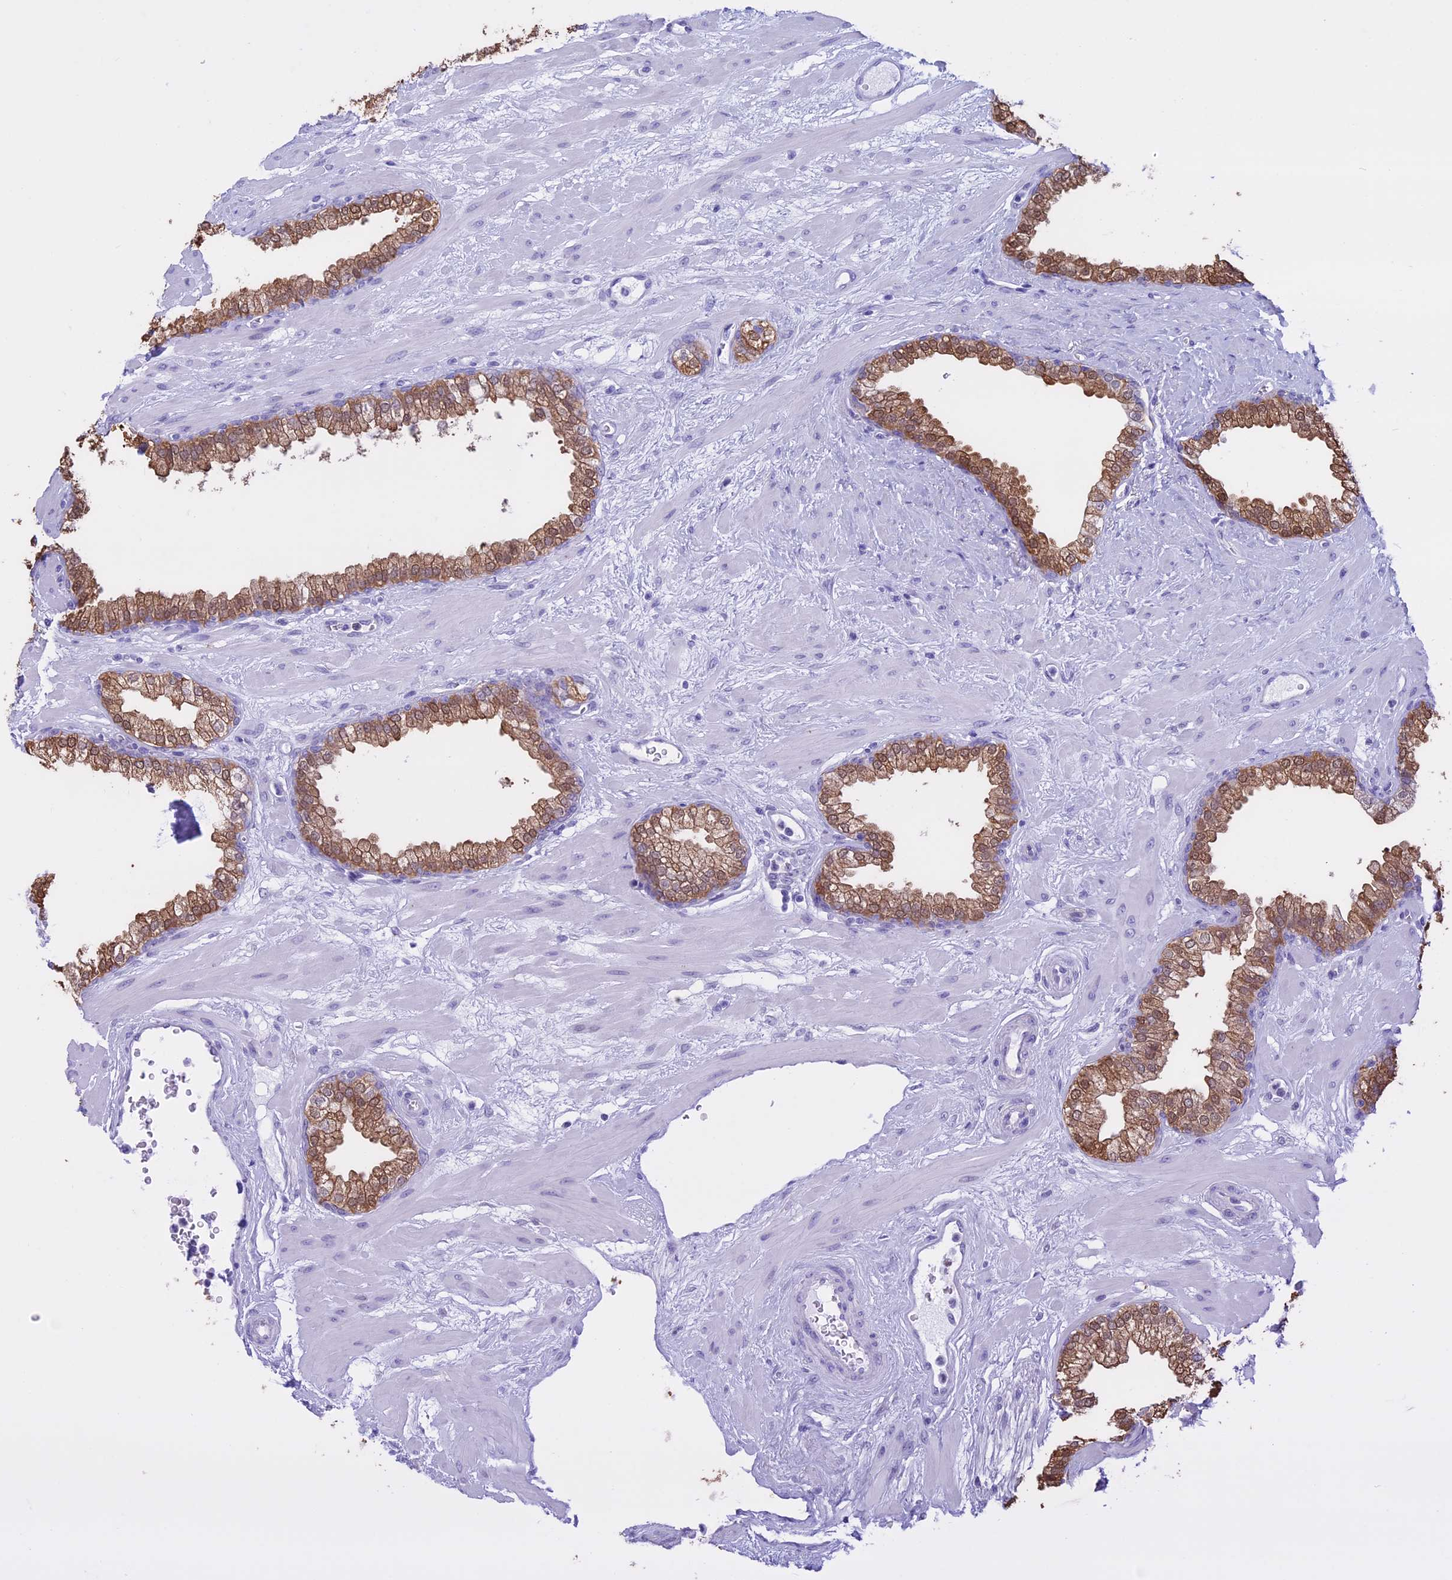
{"staining": {"intensity": "moderate", "quantity": ">75%", "location": "cytoplasmic/membranous,nuclear"}, "tissue": "prostate", "cell_type": "Glandular cells", "image_type": "normal", "snomed": [{"axis": "morphology", "description": "Normal tissue, NOS"}, {"axis": "morphology", "description": "Urothelial carcinoma, Low grade"}, {"axis": "topography", "description": "Urinary bladder"}, {"axis": "topography", "description": "Prostate"}], "caption": "About >75% of glandular cells in normal human prostate show moderate cytoplasmic/membranous,nuclear protein positivity as visualized by brown immunohistochemical staining.", "gene": "LHFPL2", "patient": {"sex": "male", "age": 60}}